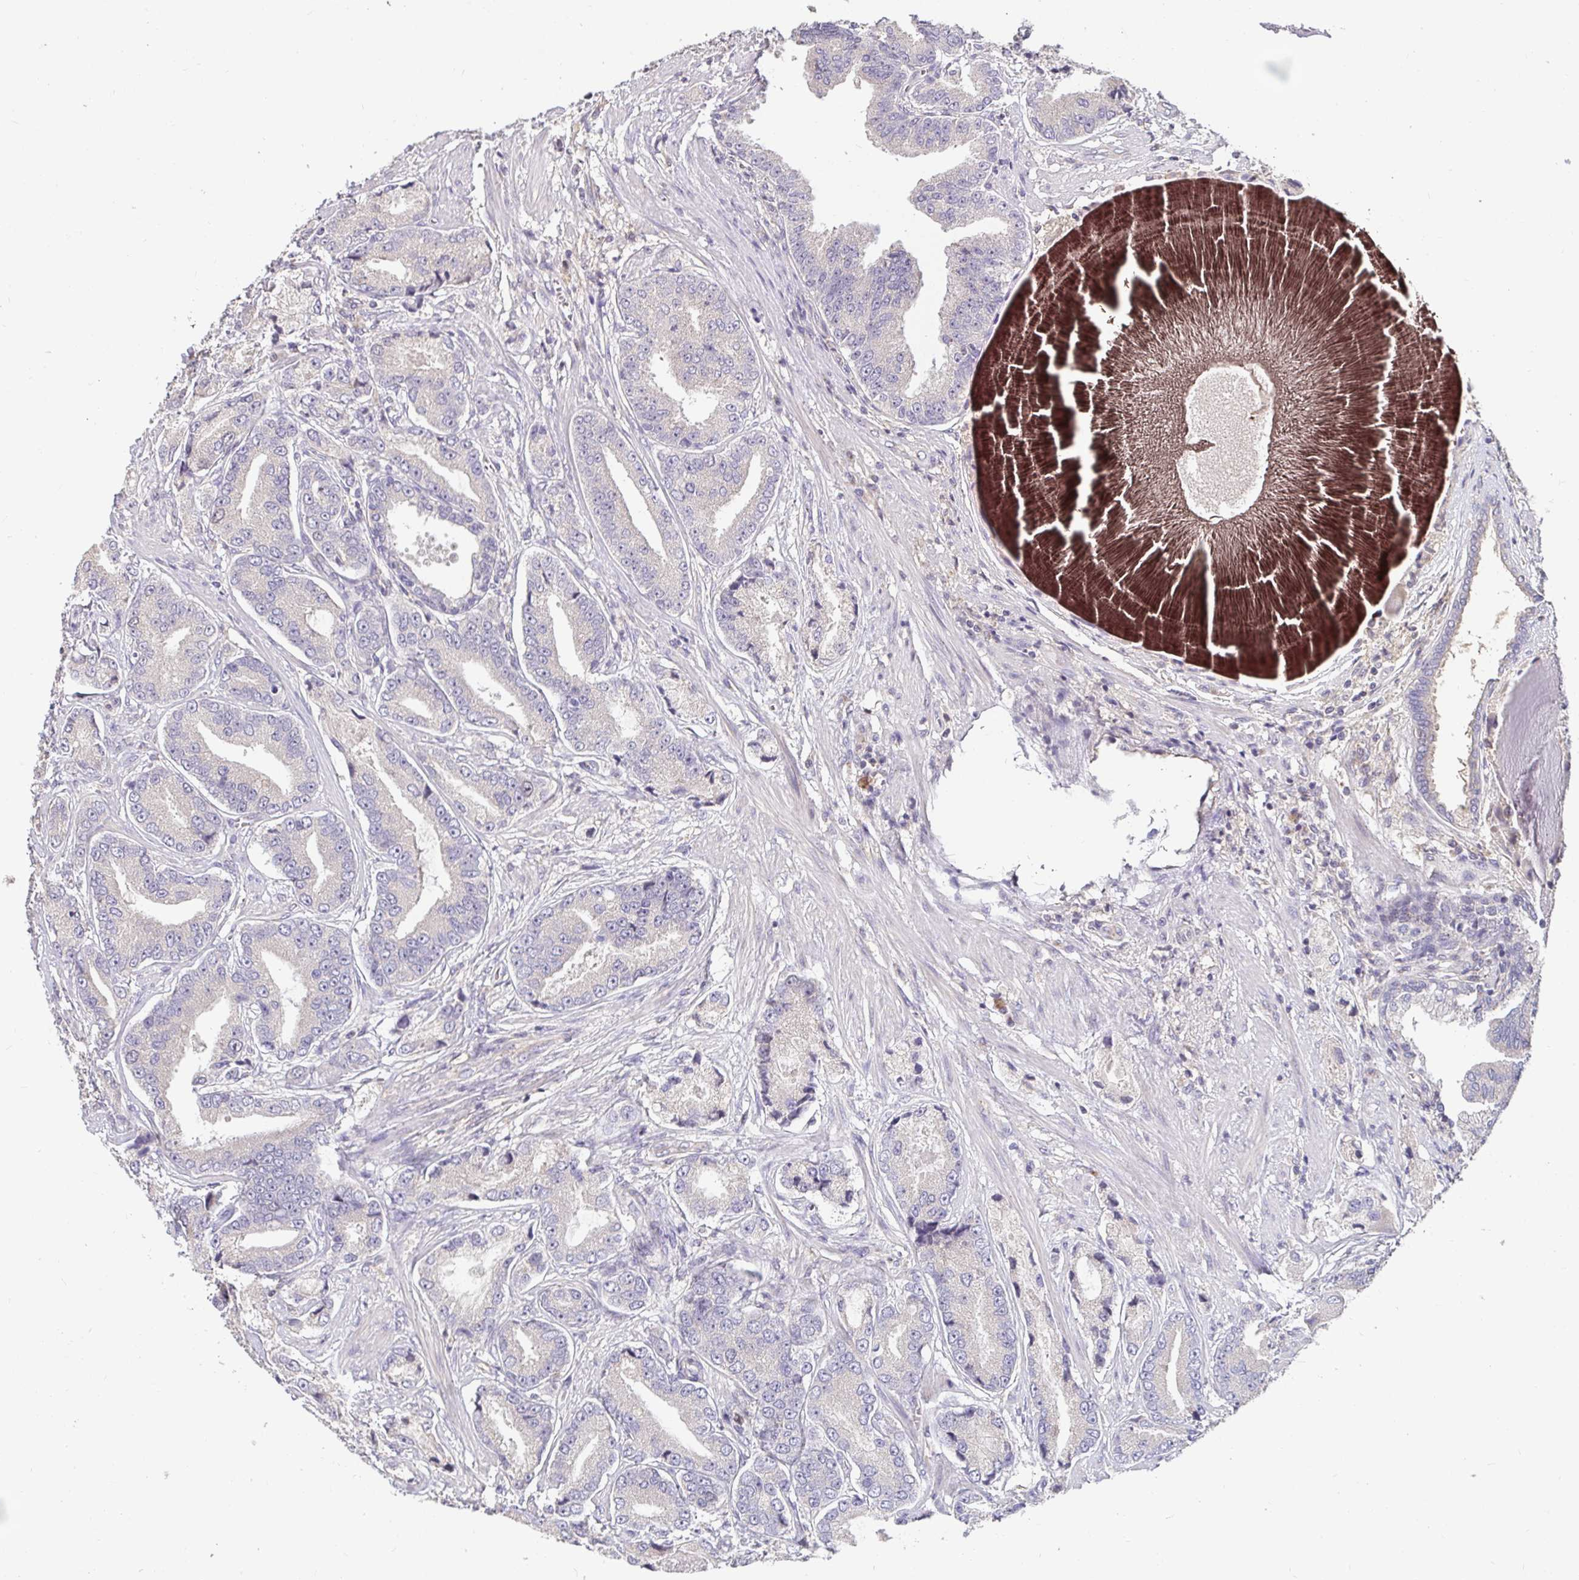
{"staining": {"intensity": "negative", "quantity": "none", "location": "none"}, "tissue": "prostate cancer", "cell_type": "Tumor cells", "image_type": "cancer", "snomed": [{"axis": "morphology", "description": "Adenocarcinoma, High grade"}, {"axis": "topography", "description": "Prostate and seminal vesicle, NOS"}], "caption": "Tumor cells show no significant staining in high-grade adenocarcinoma (prostate).", "gene": "ANLN", "patient": {"sex": "male", "age": 61}}